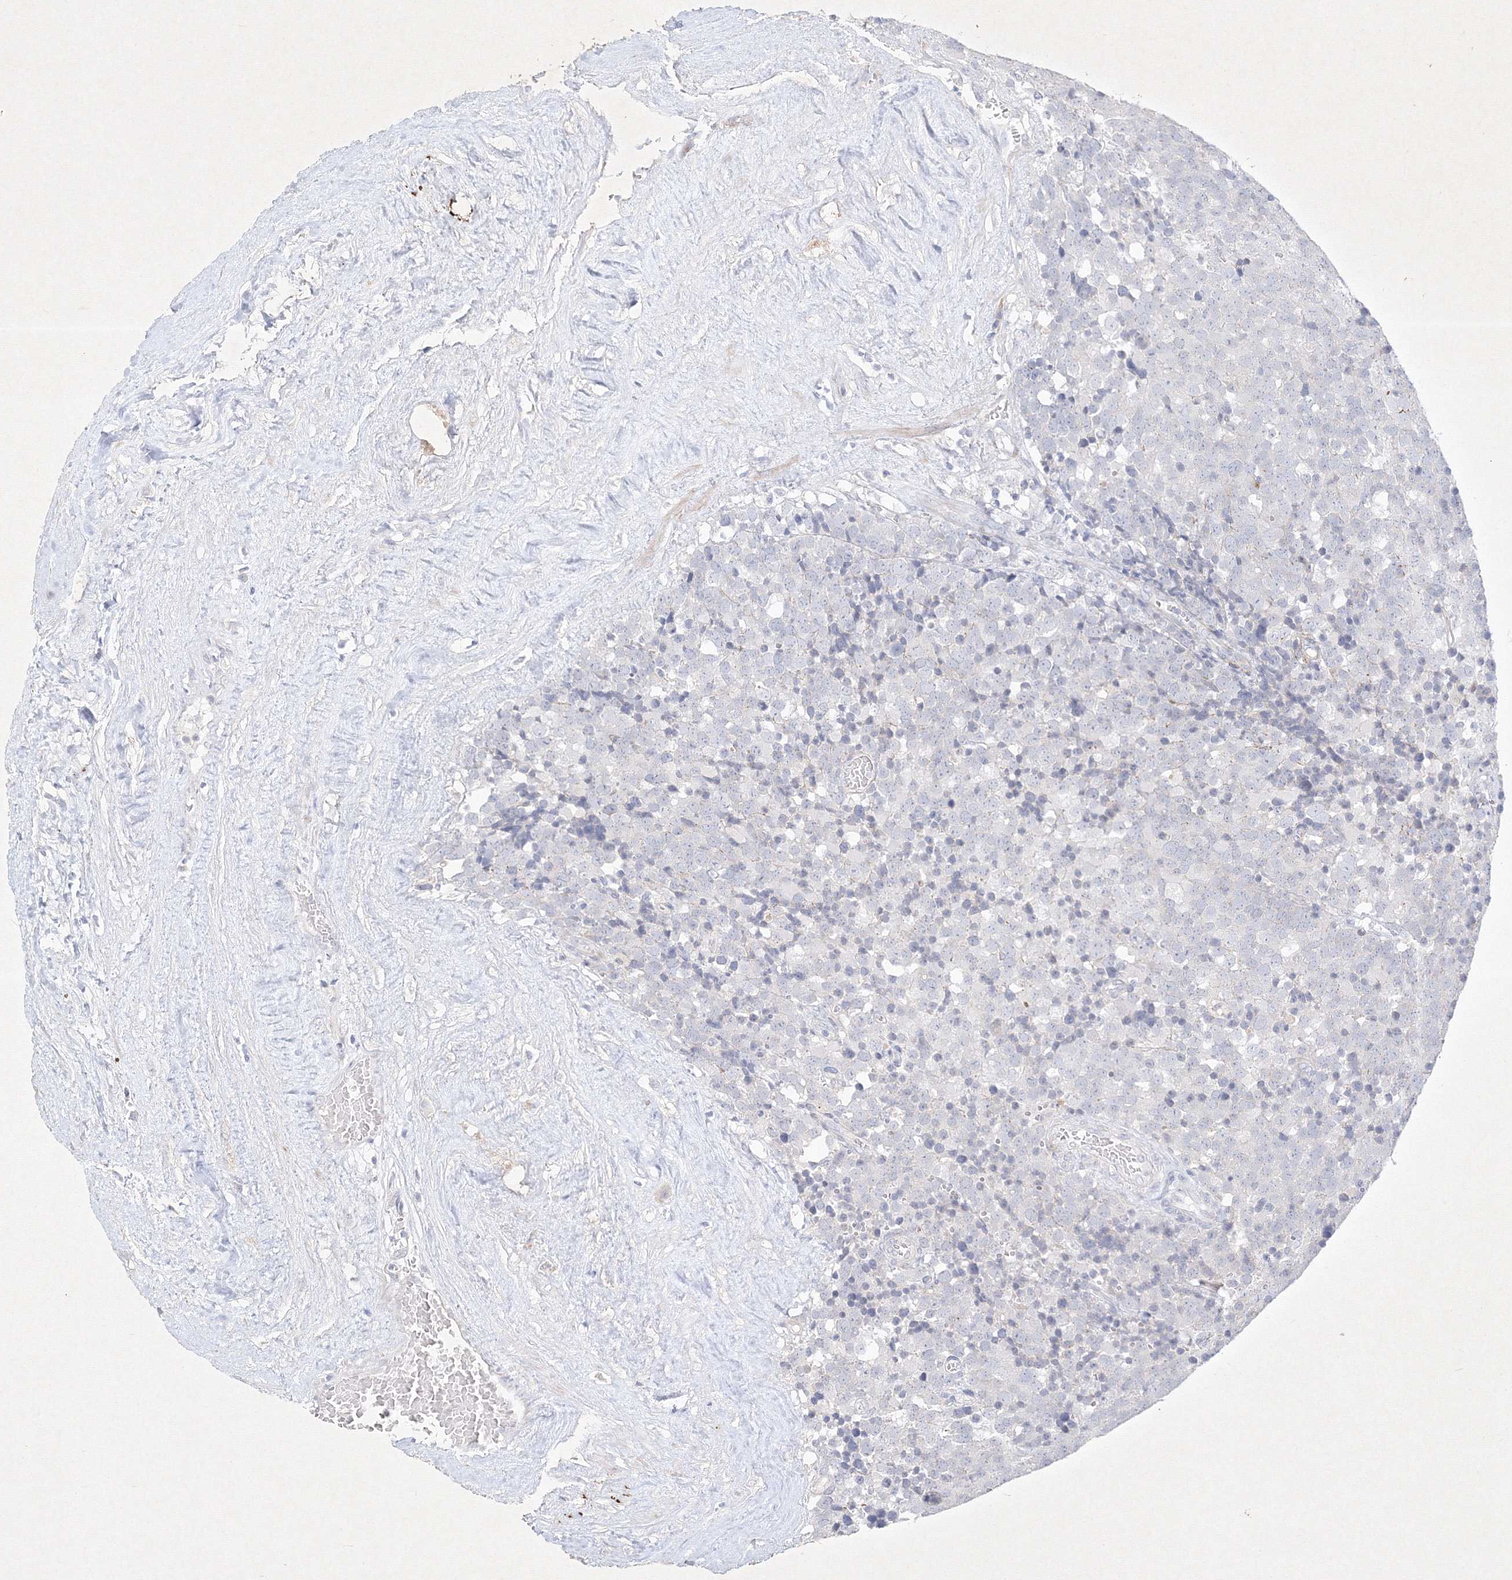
{"staining": {"intensity": "negative", "quantity": "none", "location": "none"}, "tissue": "testis cancer", "cell_type": "Tumor cells", "image_type": "cancer", "snomed": [{"axis": "morphology", "description": "Seminoma, NOS"}, {"axis": "topography", "description": "Testis"}], "caption": "The photomicrograph exhibits no significant expression in tumor cells of testis cancer (seminoma).", "gene": "CXXC4", "patient": {"sex": "male", "age": 71}}